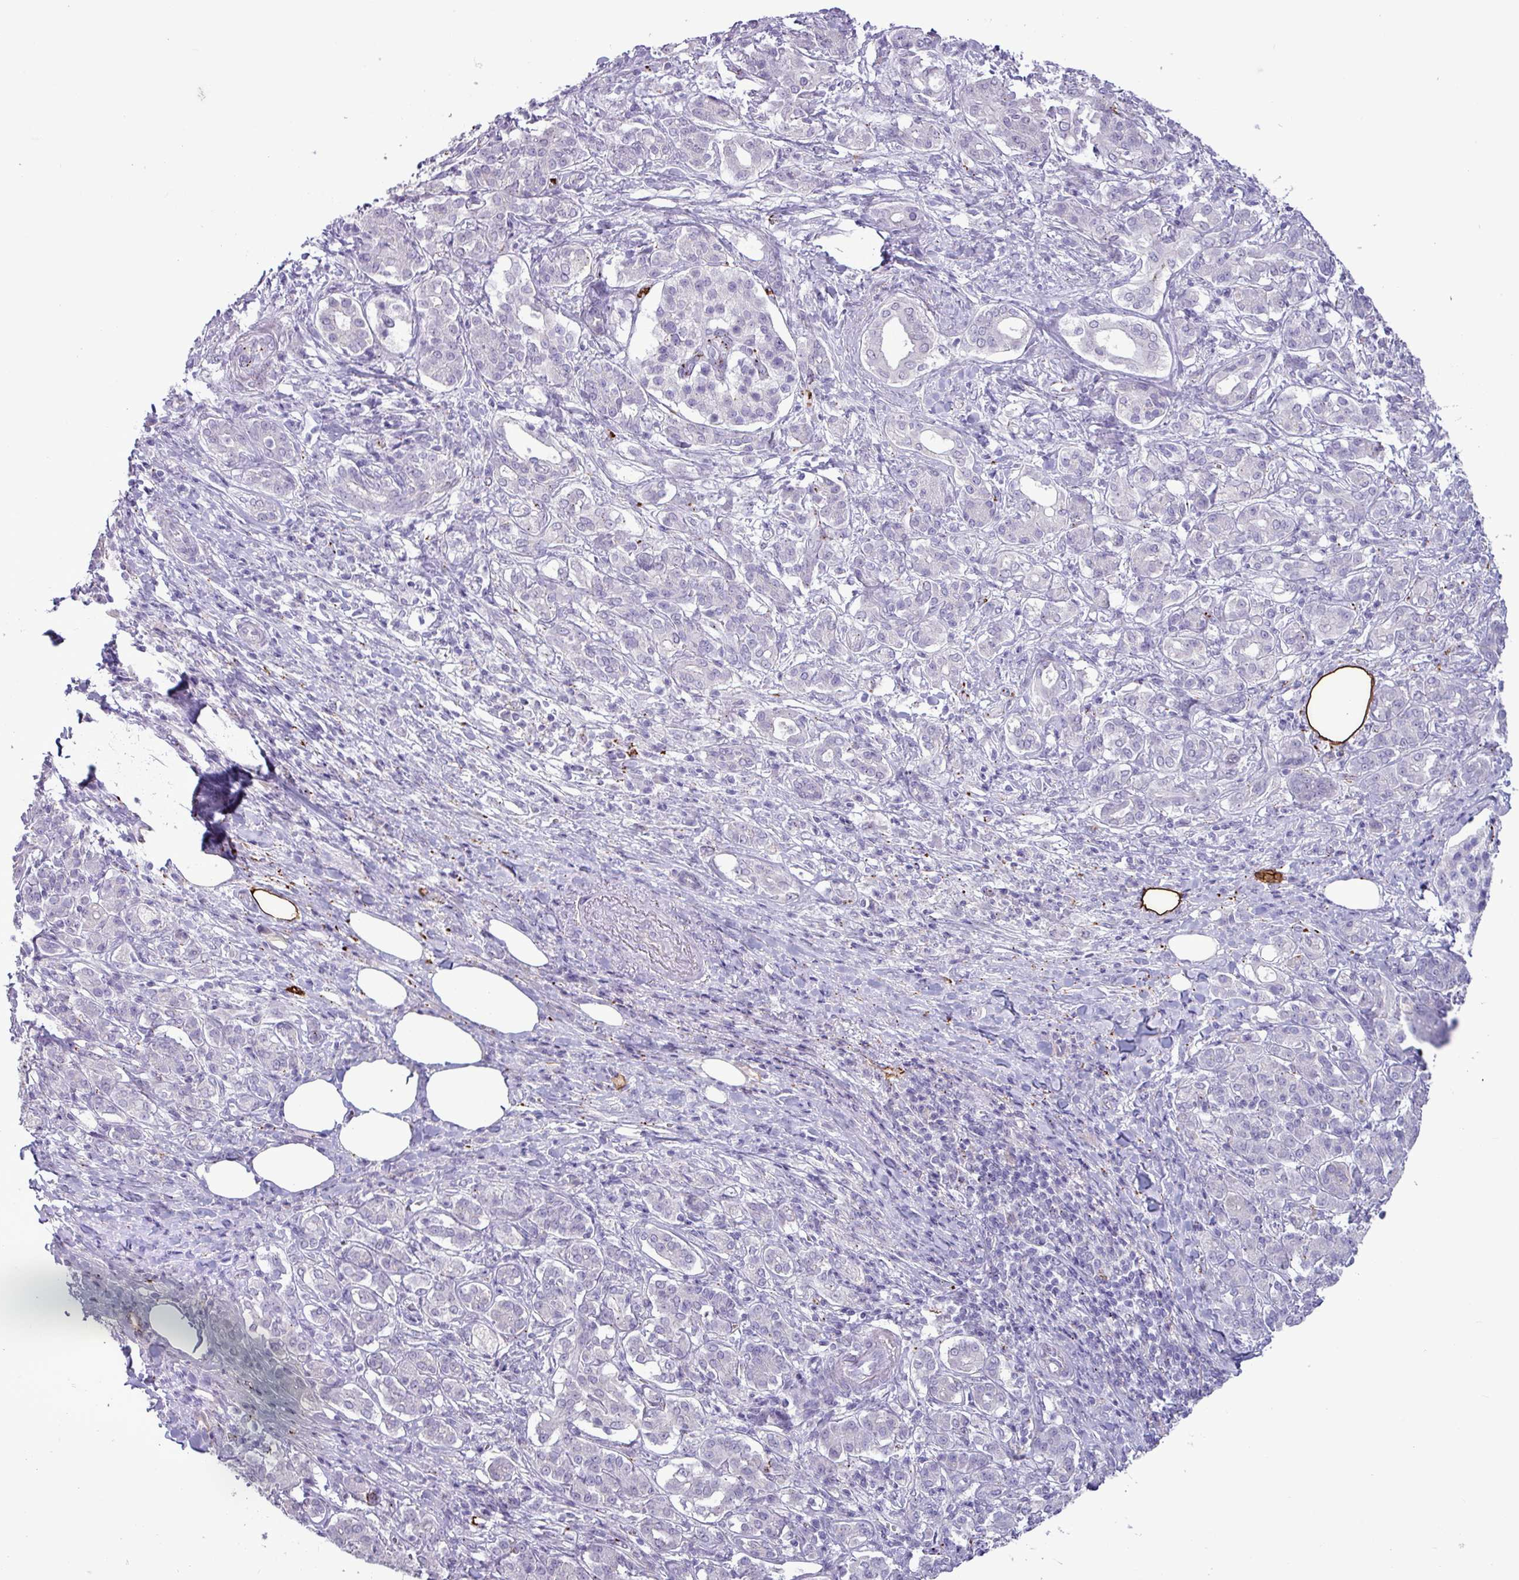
{"staining": {"intensity": "negative", "quantity": "none", "location": "none"}, "tissue": "pancreatic cancer", "cell_type": "Tumor cells", "image_type": "cancer", "snomed": [{"axis": "morphology", "description": "Adenocarcinoma, NOS"}, {"axis": "topography", "description": "Pancreas"}], "caption": "The photomicrograph exhibits no staining of tumor cells in pancreatic cancer (adenocarcinoma).", "gene": "PLIN2", "patient": {"sex": "male", "age": 63}}